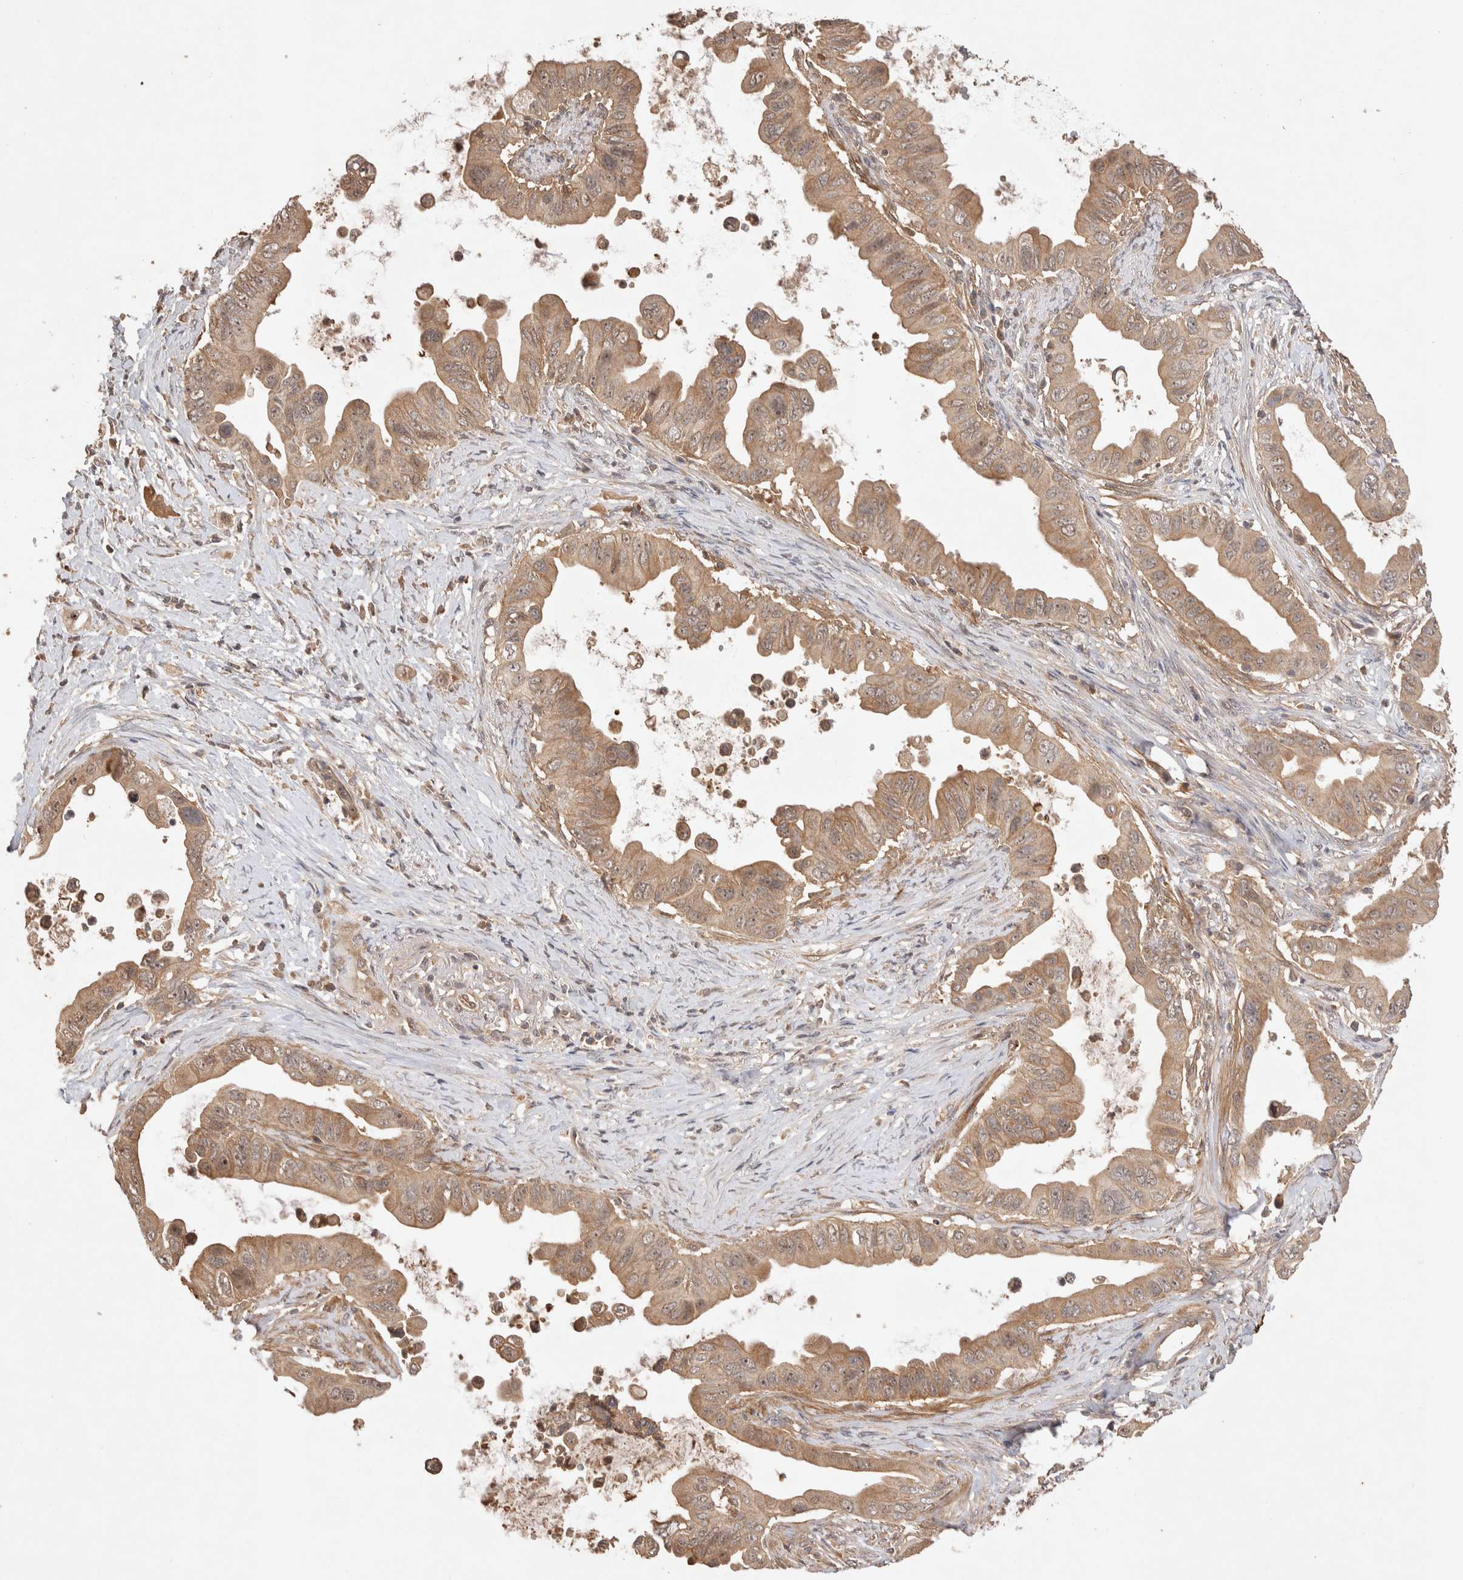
{"staining": {"intensity": "moderate", "quantity": ">75%", "location": "cytoplasmic/membranous"}, "tissue": "pancreatic cancer", "cell_type": "Tumor cells", "image_type": "cancer", "snomed": [{"axis": "morphology", "description": "Adenocarcinoma, NOS"}, {"axis": "topography", "description": "Pancreas"}], "caption": "This micrograph shows pancreatic cancer stained with IHC to label a protein in brown. The cytoplasmic/membranous of tumor cells show moderate positivity for the protein. Nuclei are counter-stained blue.", "gene": "NSMAF", "patient": {"sex": "female", "age": 72}}